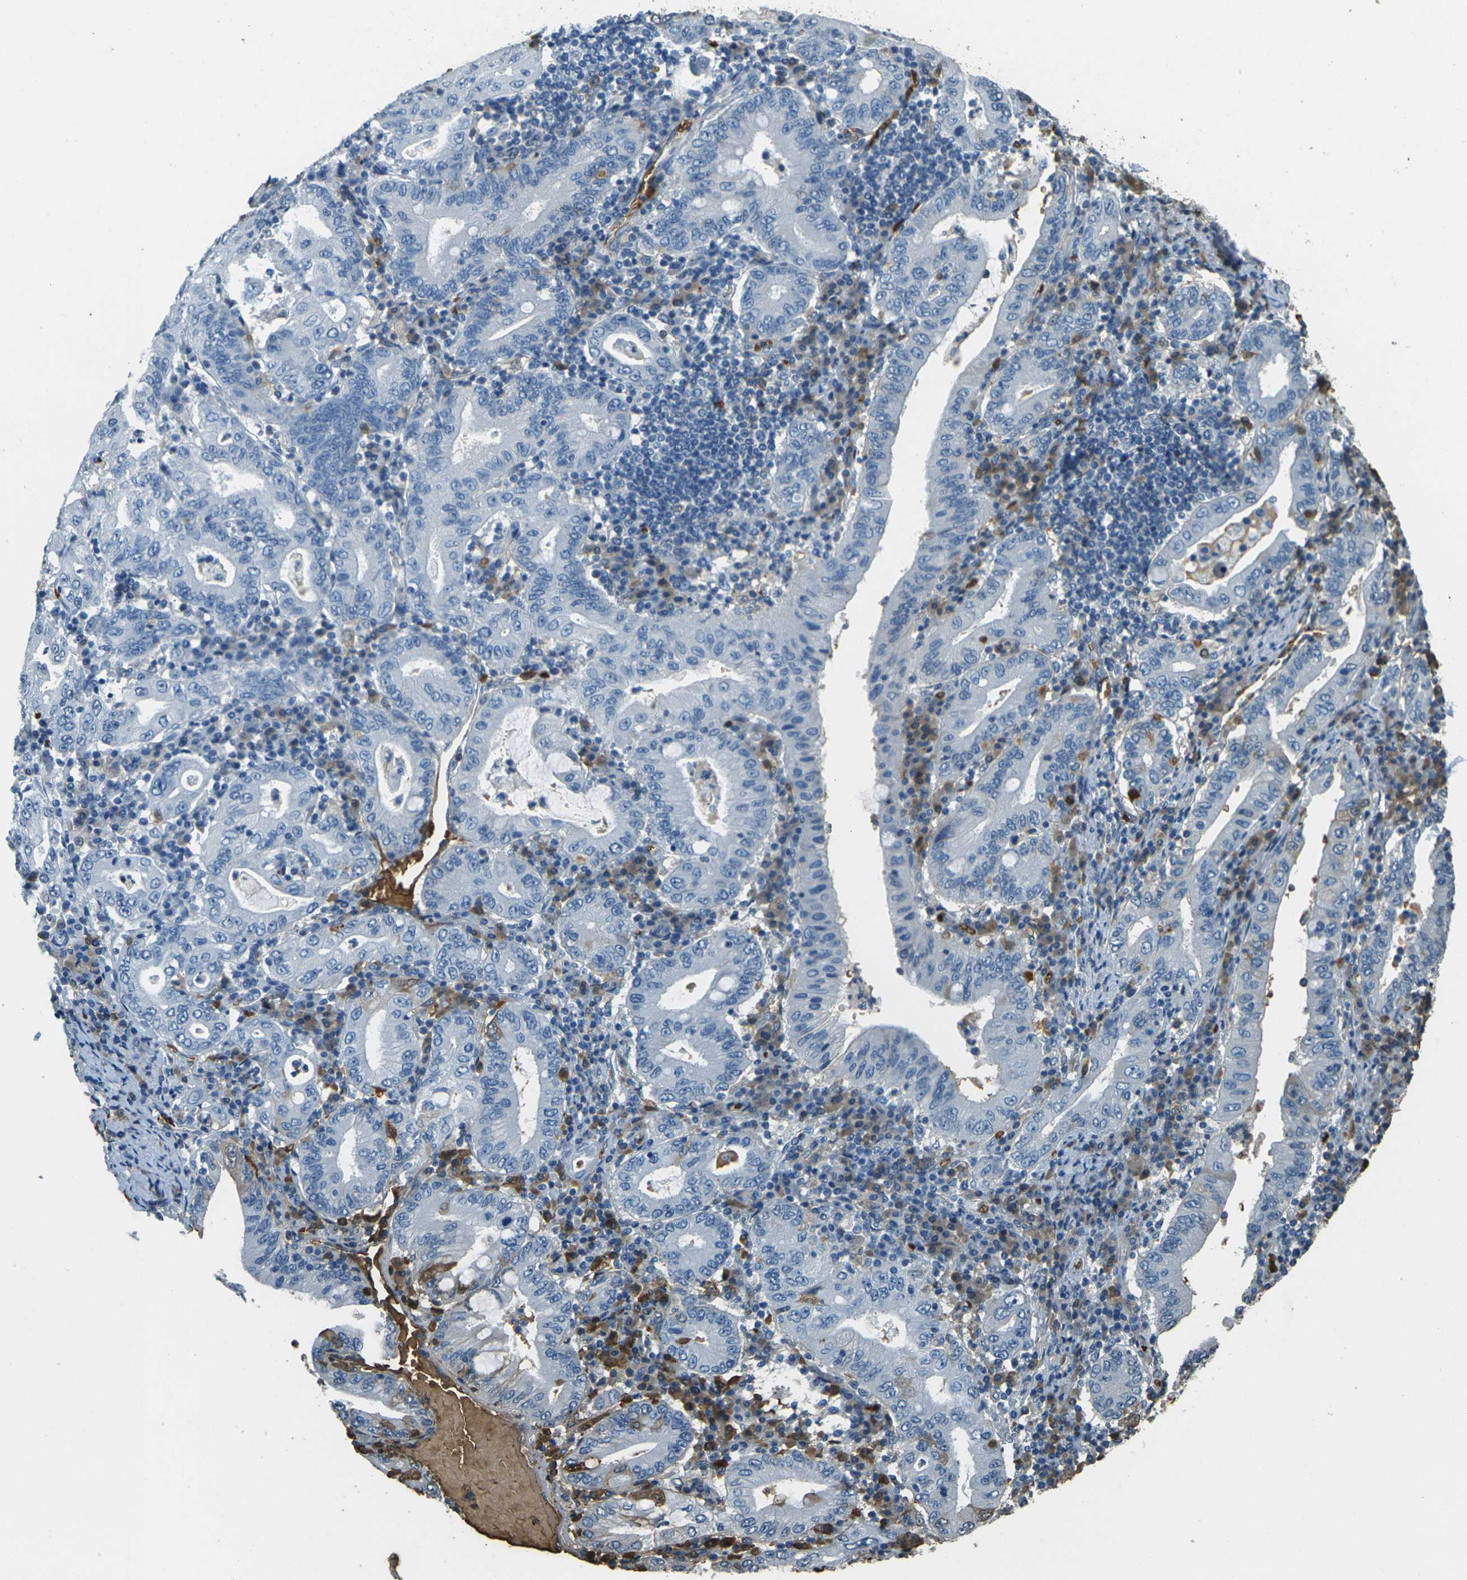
{"staining": {"intensity": "negative", "quantity": "none", "location": "none"}, "tissue": "stomach cancer", "cell_type": "Tumor cells", "image_type": "cancer", "snomed": [{"axis": "morphology", "description": "Normal tissue, NOS"}, {"axis": "morphology", "description": "Adenocarcinoma, NOS"}, {"axis": "topography", "description": "Esophagus"}, {"axis": "topography", "description": "Stomach, upper"}, {"axis": "topography", "description": "Peripheral nerve tissue"}], "caption": "Immunohistochemical staining of human stomach adenocarcinoma exhibits no significant staining in tumor cells. (DAB immunohistochemistry (IHC) with hematoxylin counter stain).", "gene": "HBB", "patient": {"sex": "male", "age": 62}}